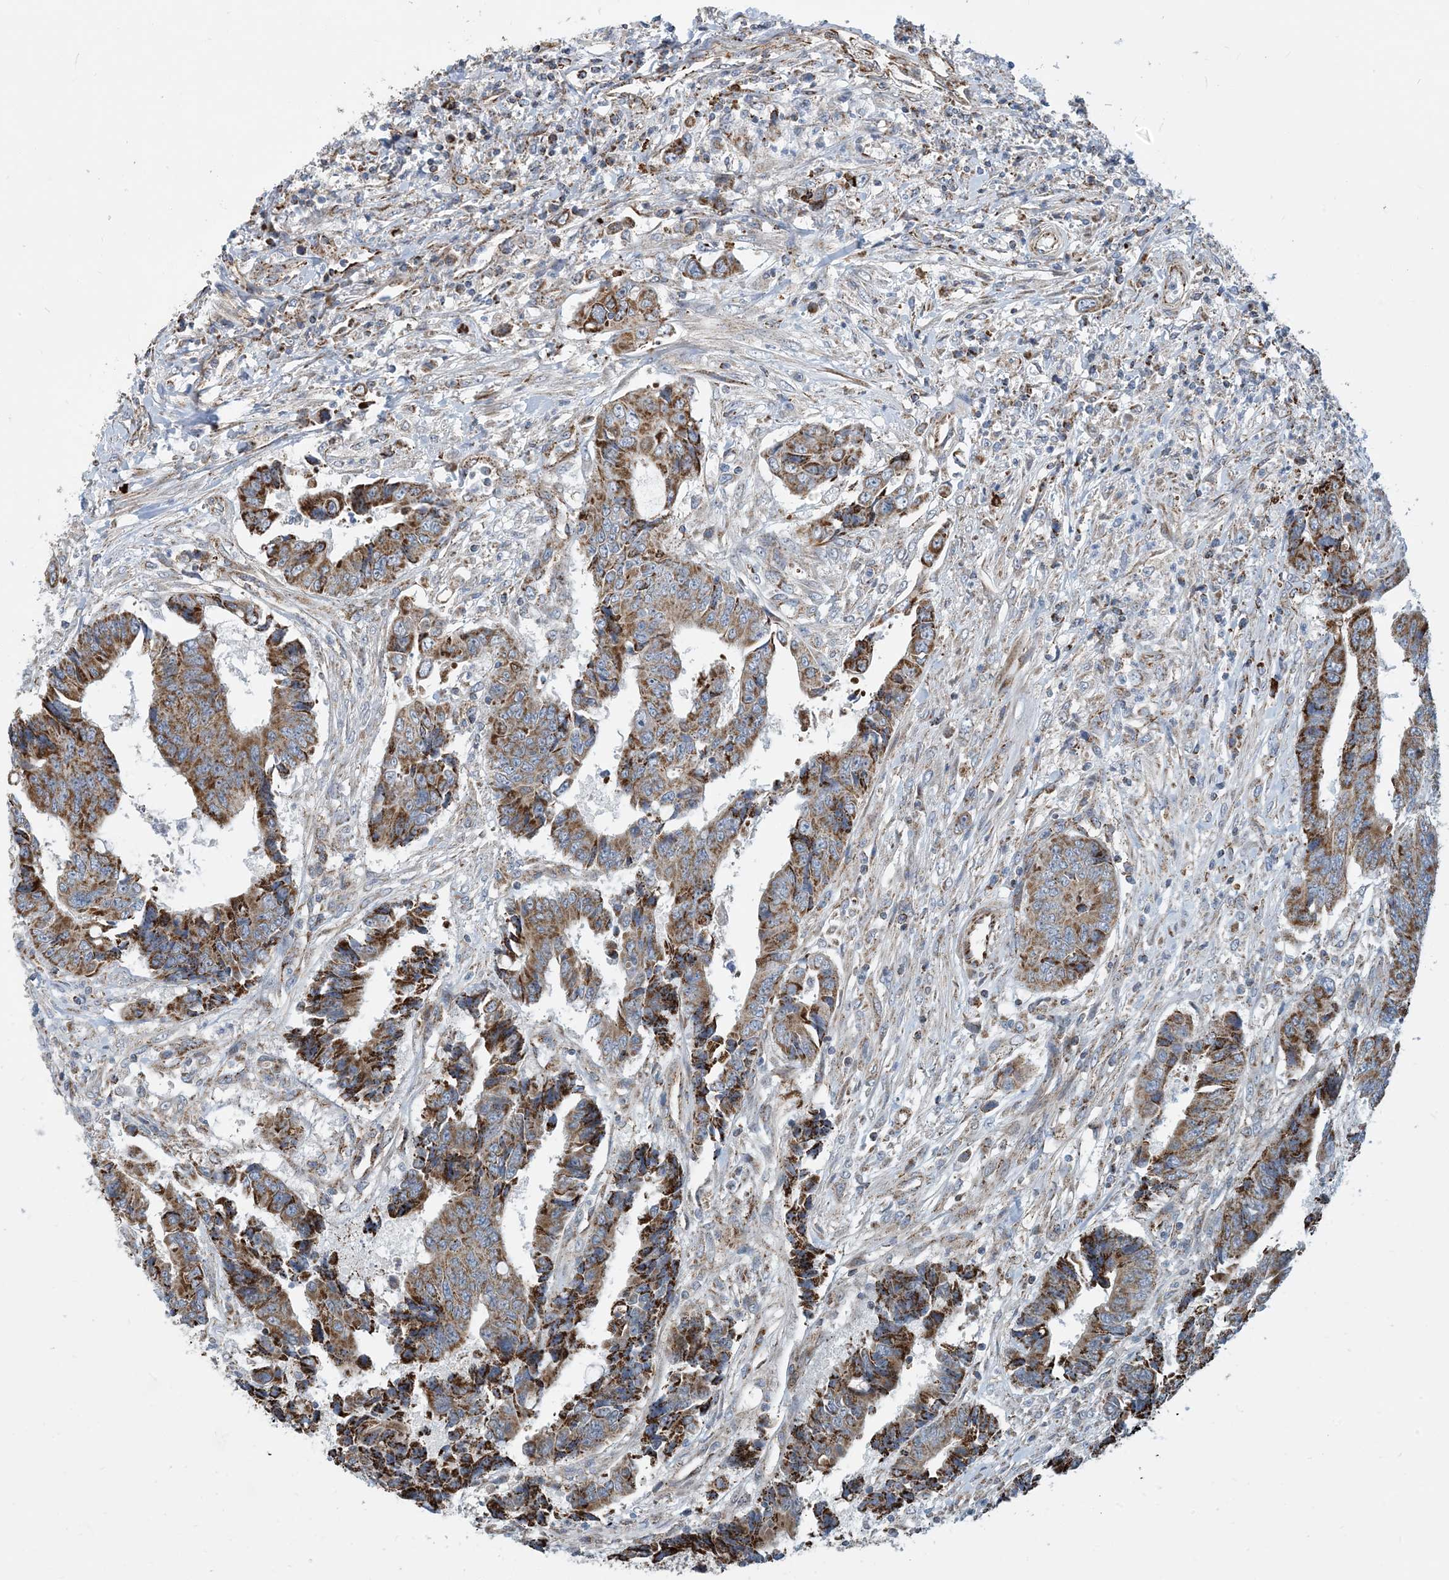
{"staining": {"intensity": "moderate", "quantity": ">75%", "location": "cytoplasmic/membranous"}, "tissue": "colorectal cancer", "cell_type": "Tumor cells", "image_type": "cancer", "snomed": [{"axis": "morphology", "description": "Adenocarcinoma, NOS"}, {"axis": "topography", "description": "Rectum"}], "caption": "Immunohistochemistry of human colorectal cancer (adenocarcinoma) shows medium levels of moderate cytoplasmic/membranous positivity in about >75% of tumor cells.", "gene": "PCDHGA1", "patient": {"sex": "male", "age": 84}}